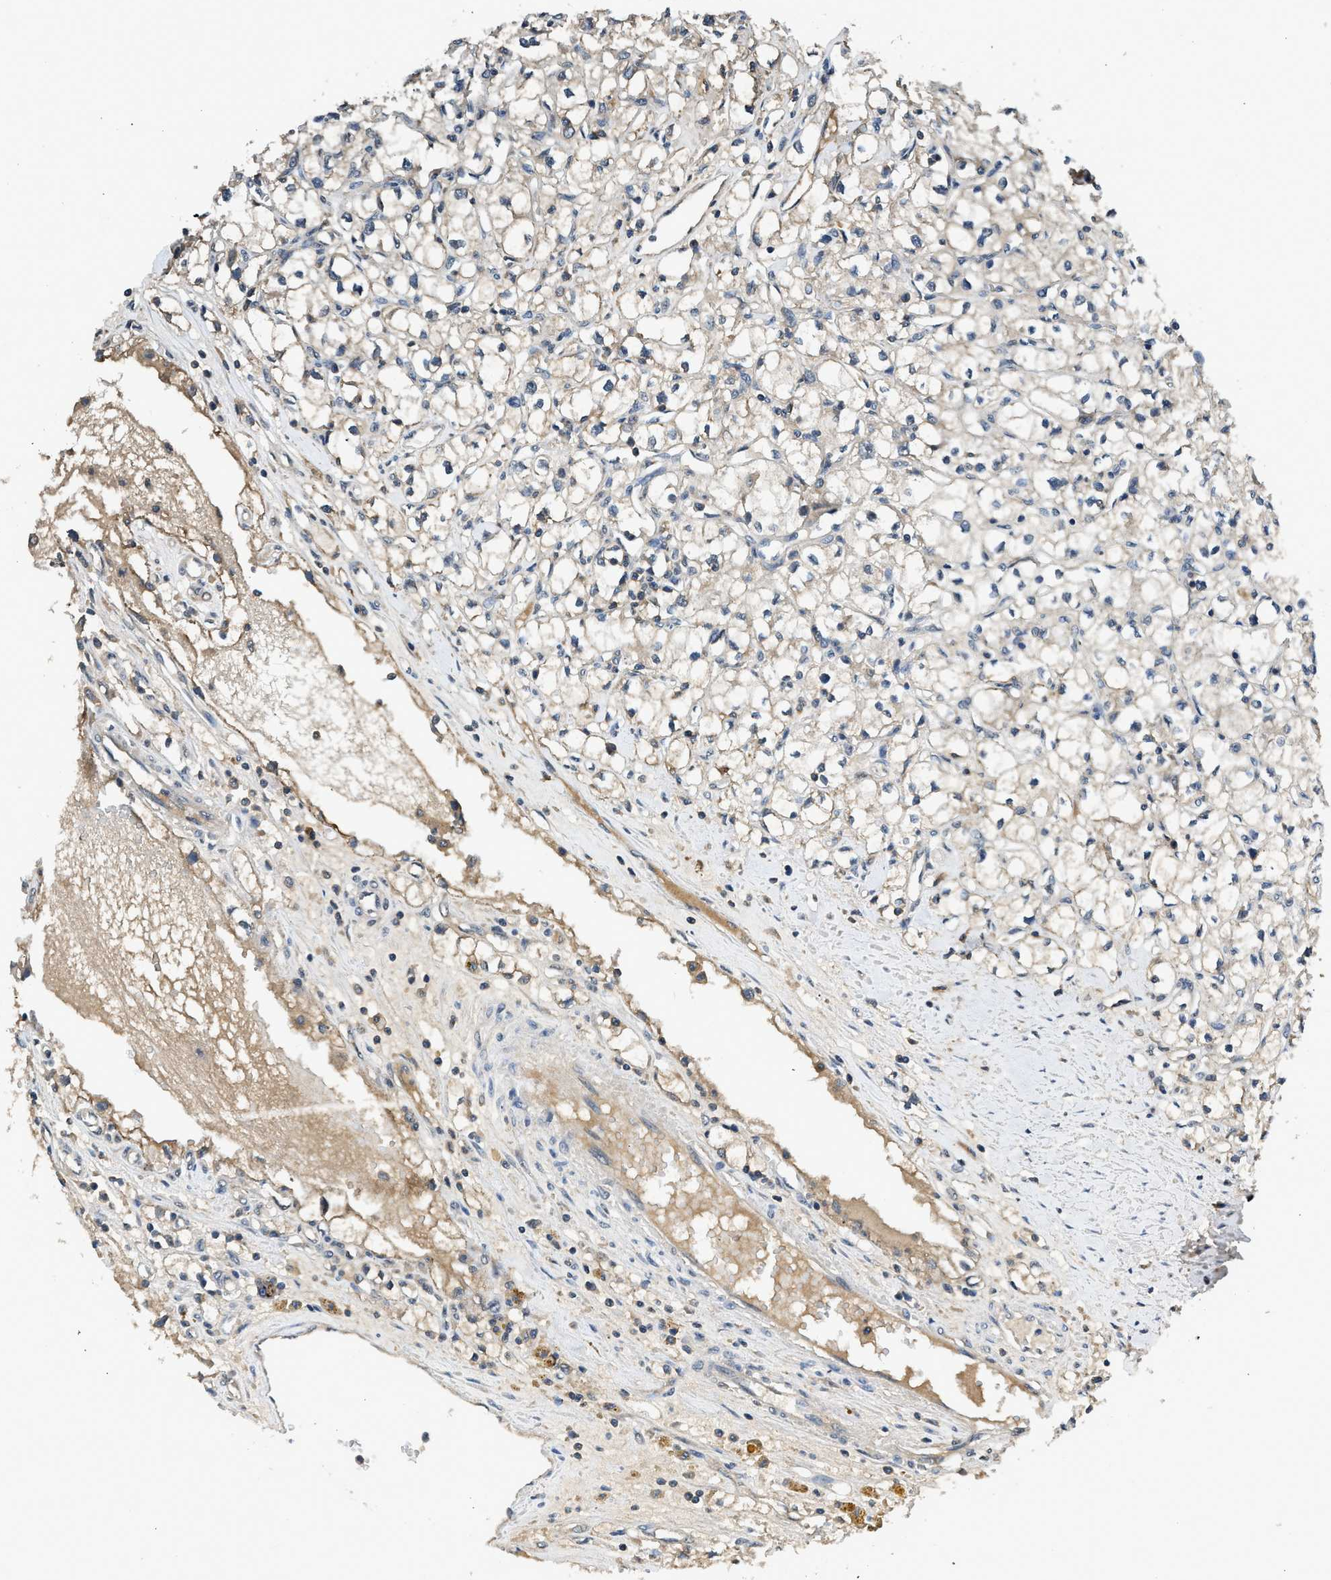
{"staining": {"intensity": "weak", "quantity": "<25%", "location": "cytoplasmic/membranous"}, "tissue": "renal cancer", "cell_type": "Tumor cells", "image_type": "cancer", "snomed": [{"axis": "morphology", "description": "Adenocarcinoma, NOS"}, {"axis": "topography", "description": "Kidney"}], "caption": "Tumor cells are negative for protein expression in human renal cancer.", "gene": "SLC15A4", "patient": {"sex": "male", "age": 56}}